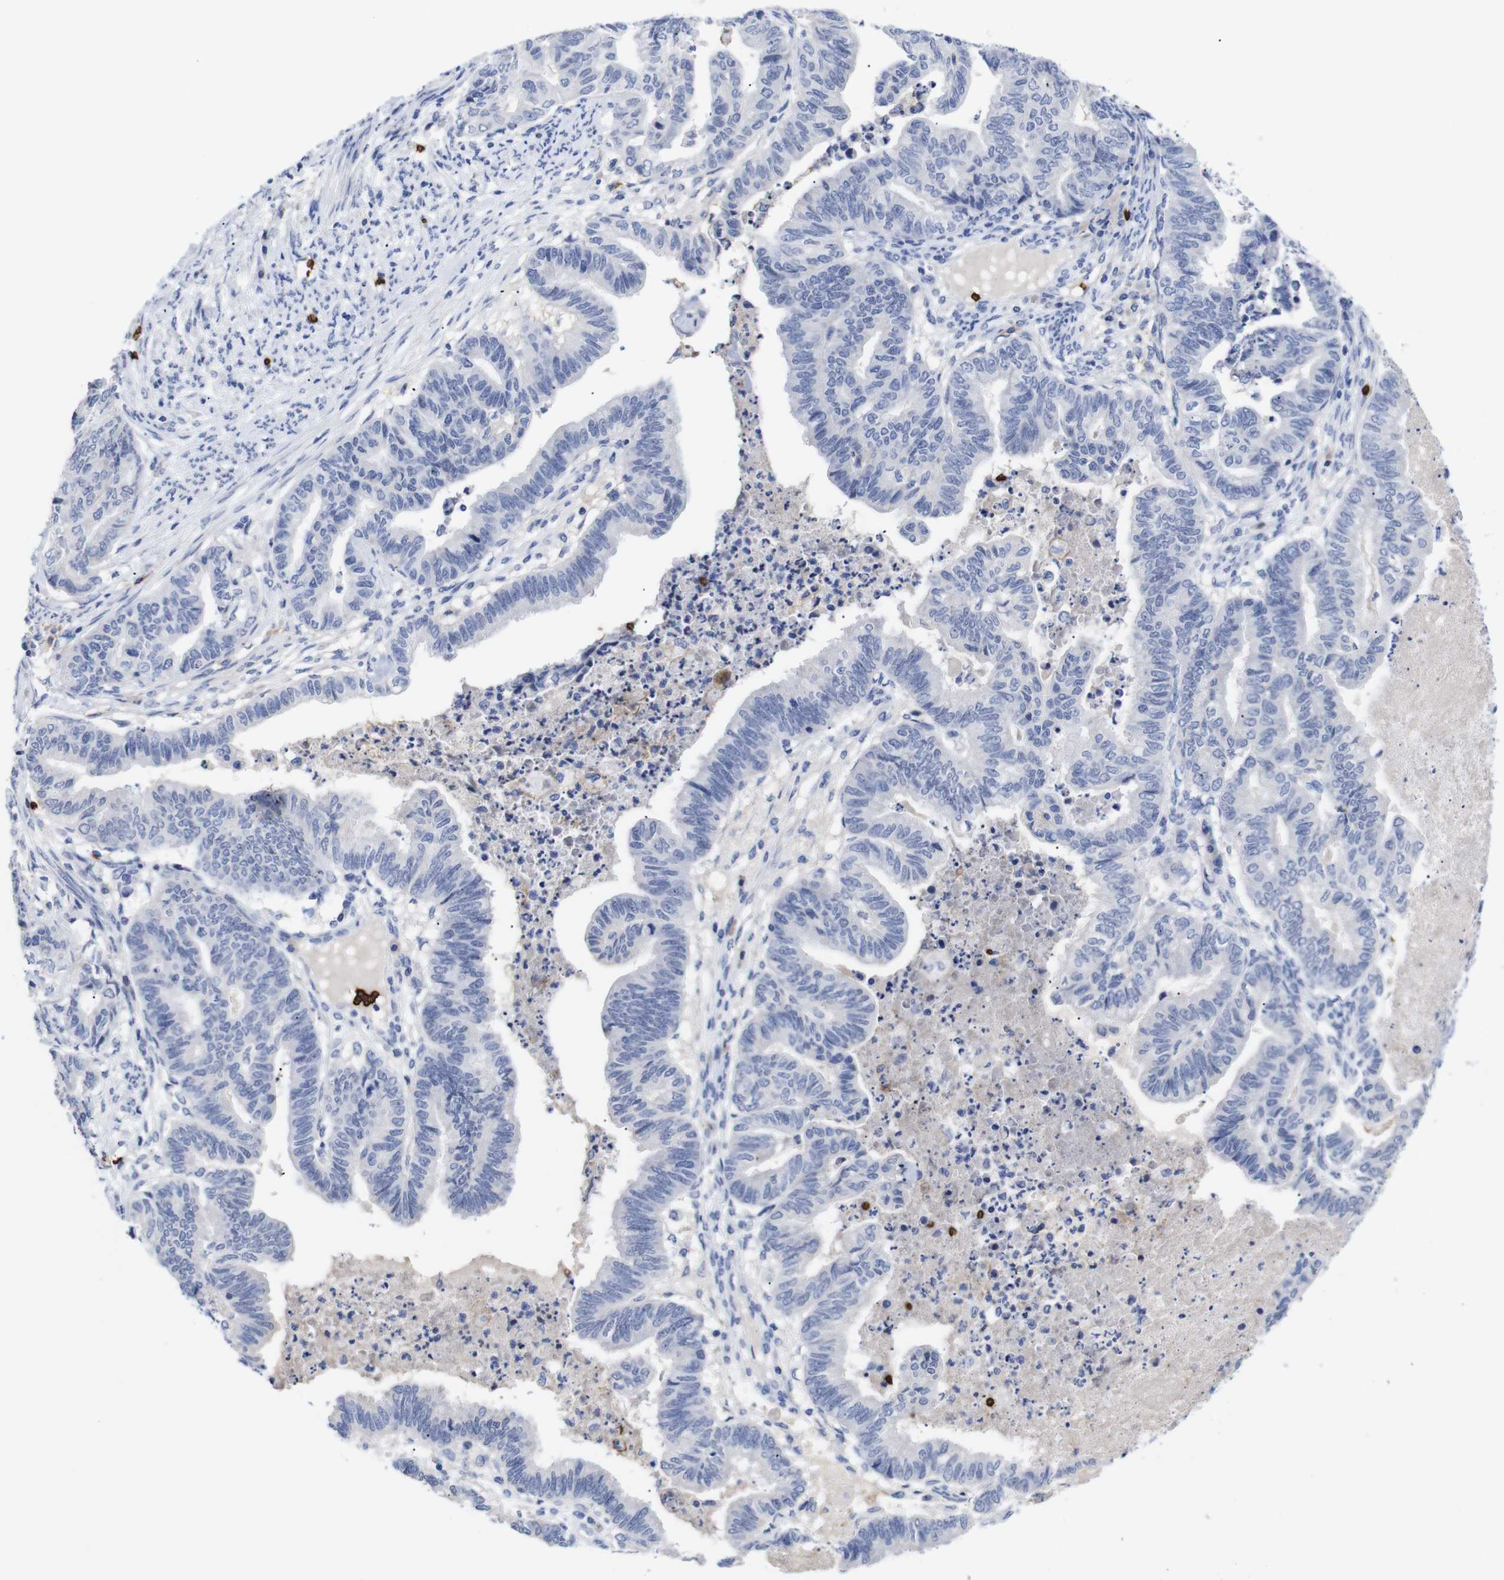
{"staining": {"intensity": "negative", "quantity": "none", "location": "none"}, "tissue": "endometrial cancer", "cell_type": "Tumor cells", "image_type": "cancer", "snomed": [{"axis": "morphology", "description": "Adenocarcinoma, NOS"}, {"axis": "topography", "description": "Endometrium"}], "caption": "Image shows no significant protein staining in tumor cells of endometrial adenocarcinoma.", "gene": "S1PR2", "patient": {"sex": "female", "age": 79}}